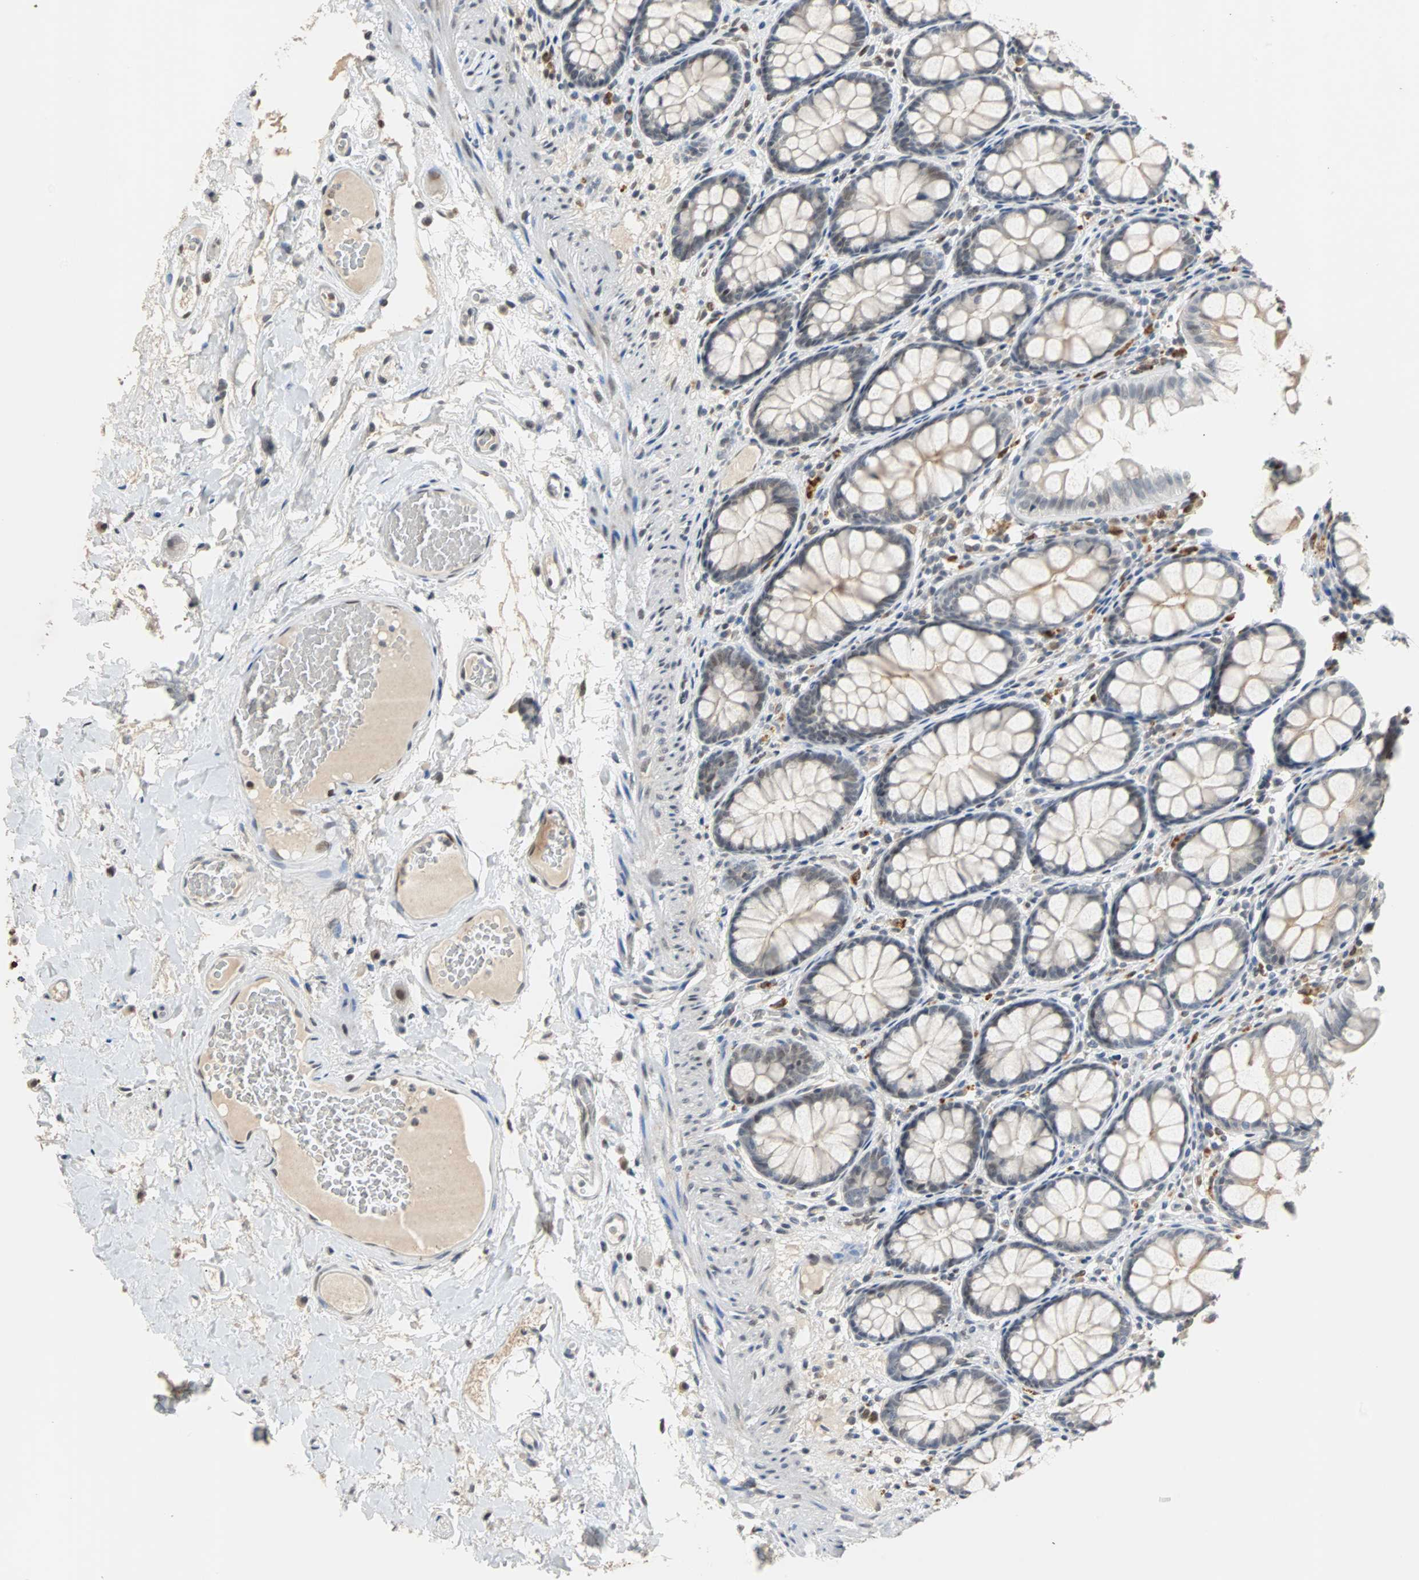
{"staining": {"intensity": "weak", "quantity": "<25%", "location": "cytoplasmic/membranous,nuclear"}, "tissue": "colon", "cell_type": "Endothelial cells", "image_type": "normal", "snomed": [{"axis": "morphology", "description": "Normal tissue, NOS"}, {"axis": "topography", "description": "Colon"}], "caption": "Colon stained for a protein using immunohistochemistry reveals no staining endothelial cells.", "gene": "HLX", "patient": {"sex": "female", "age": 55}}